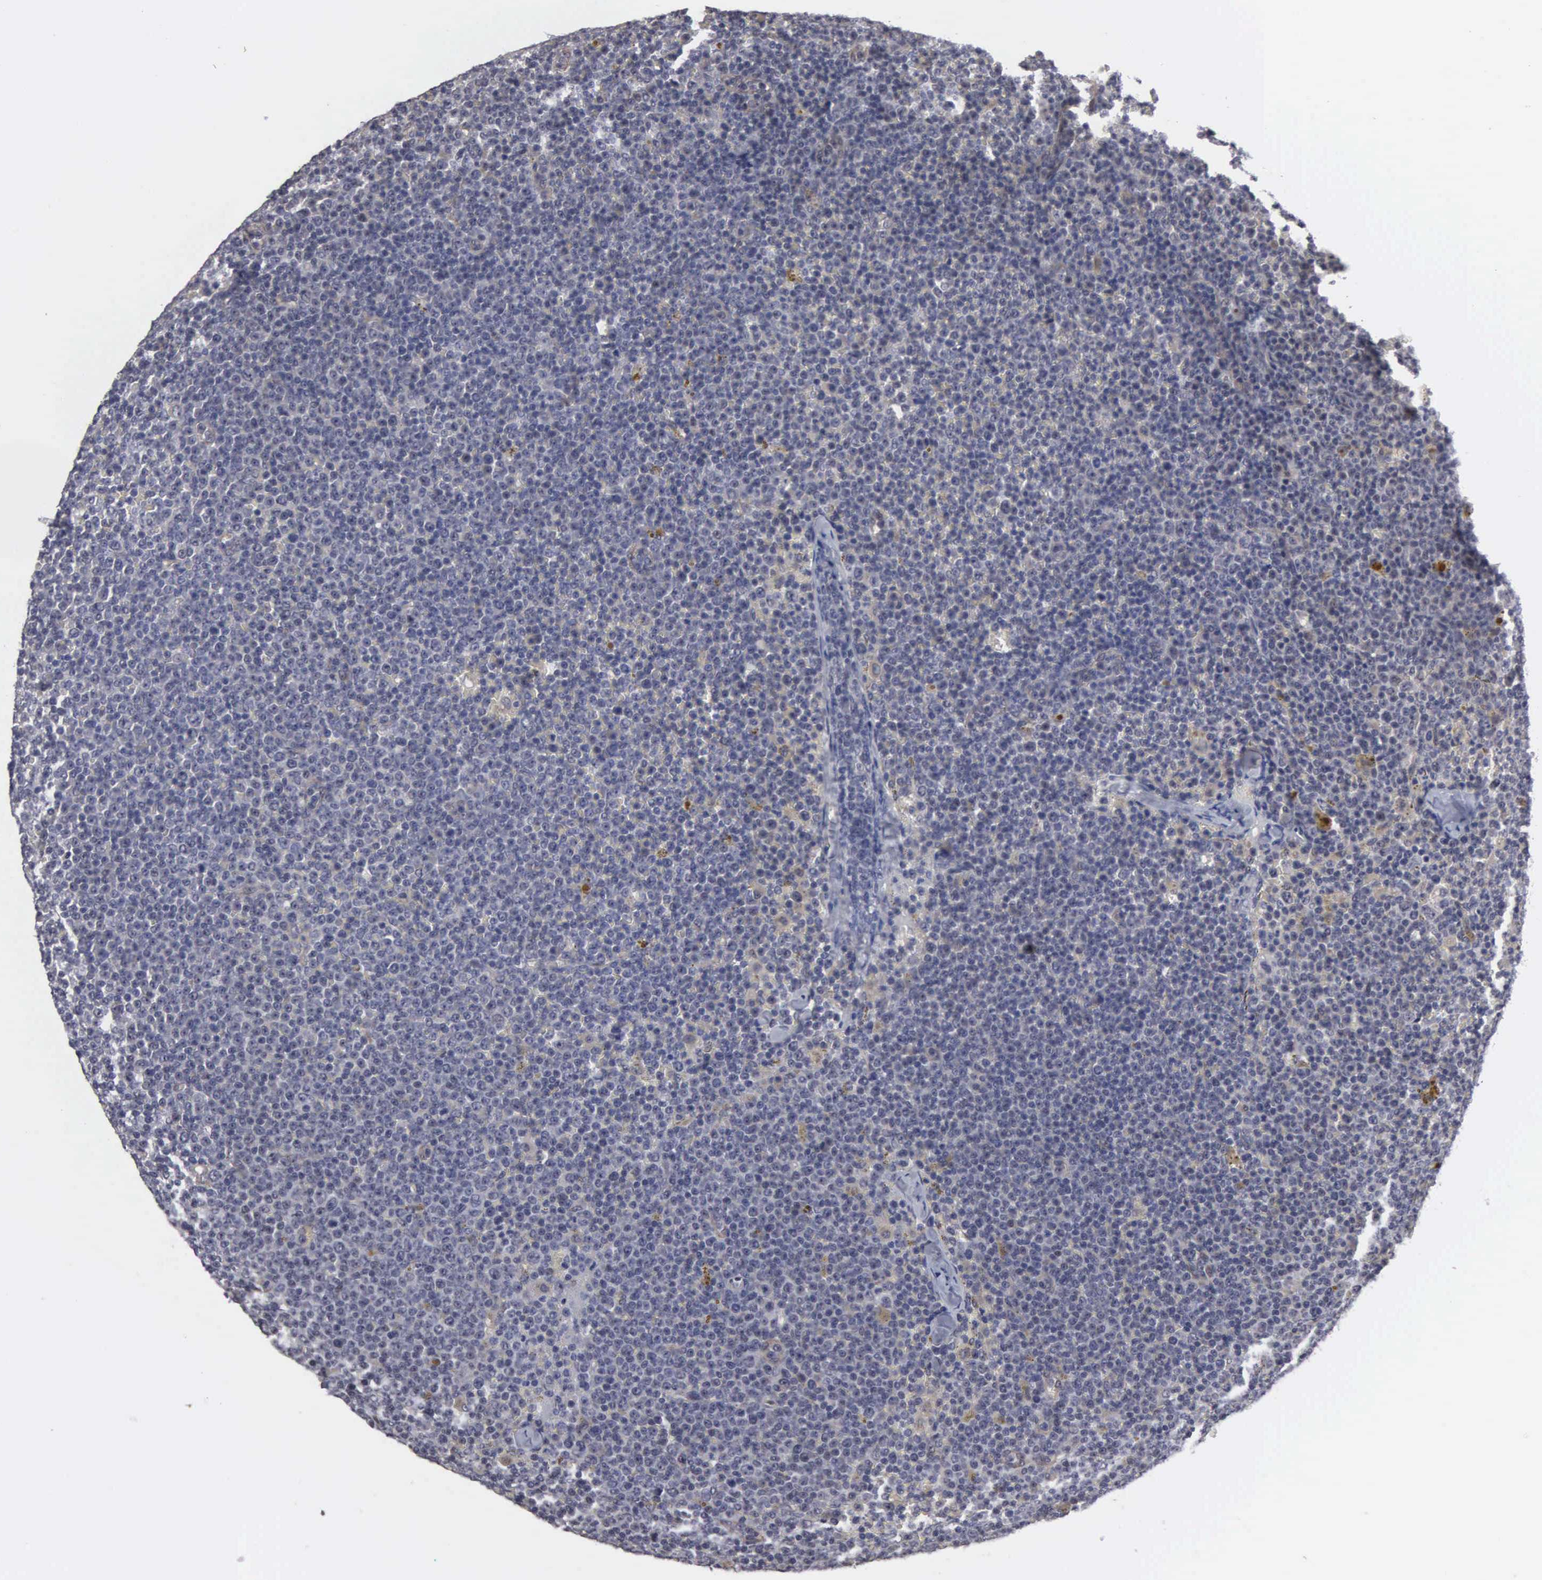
{"staining": {"intensity": "weak", "quantity": "<25%", "location": "cytoplasmic/membranous"}, "tissue": "lymphoma", "cell_type": "Tumor cells", "image_type": "cancer", "snomed": [{"axis": "morphology", "description": "Malignant lymphoma, non-Hodgkin's type, Low grade"}, {"axis": "topography", "description": "Lymph node"}], "caption": "Lymphoma stained for a protein using immunohistochemistry displays no expression tumor cells.", "gene": "ZBTB33", "patient": {"sex": "male", "age": 50}}